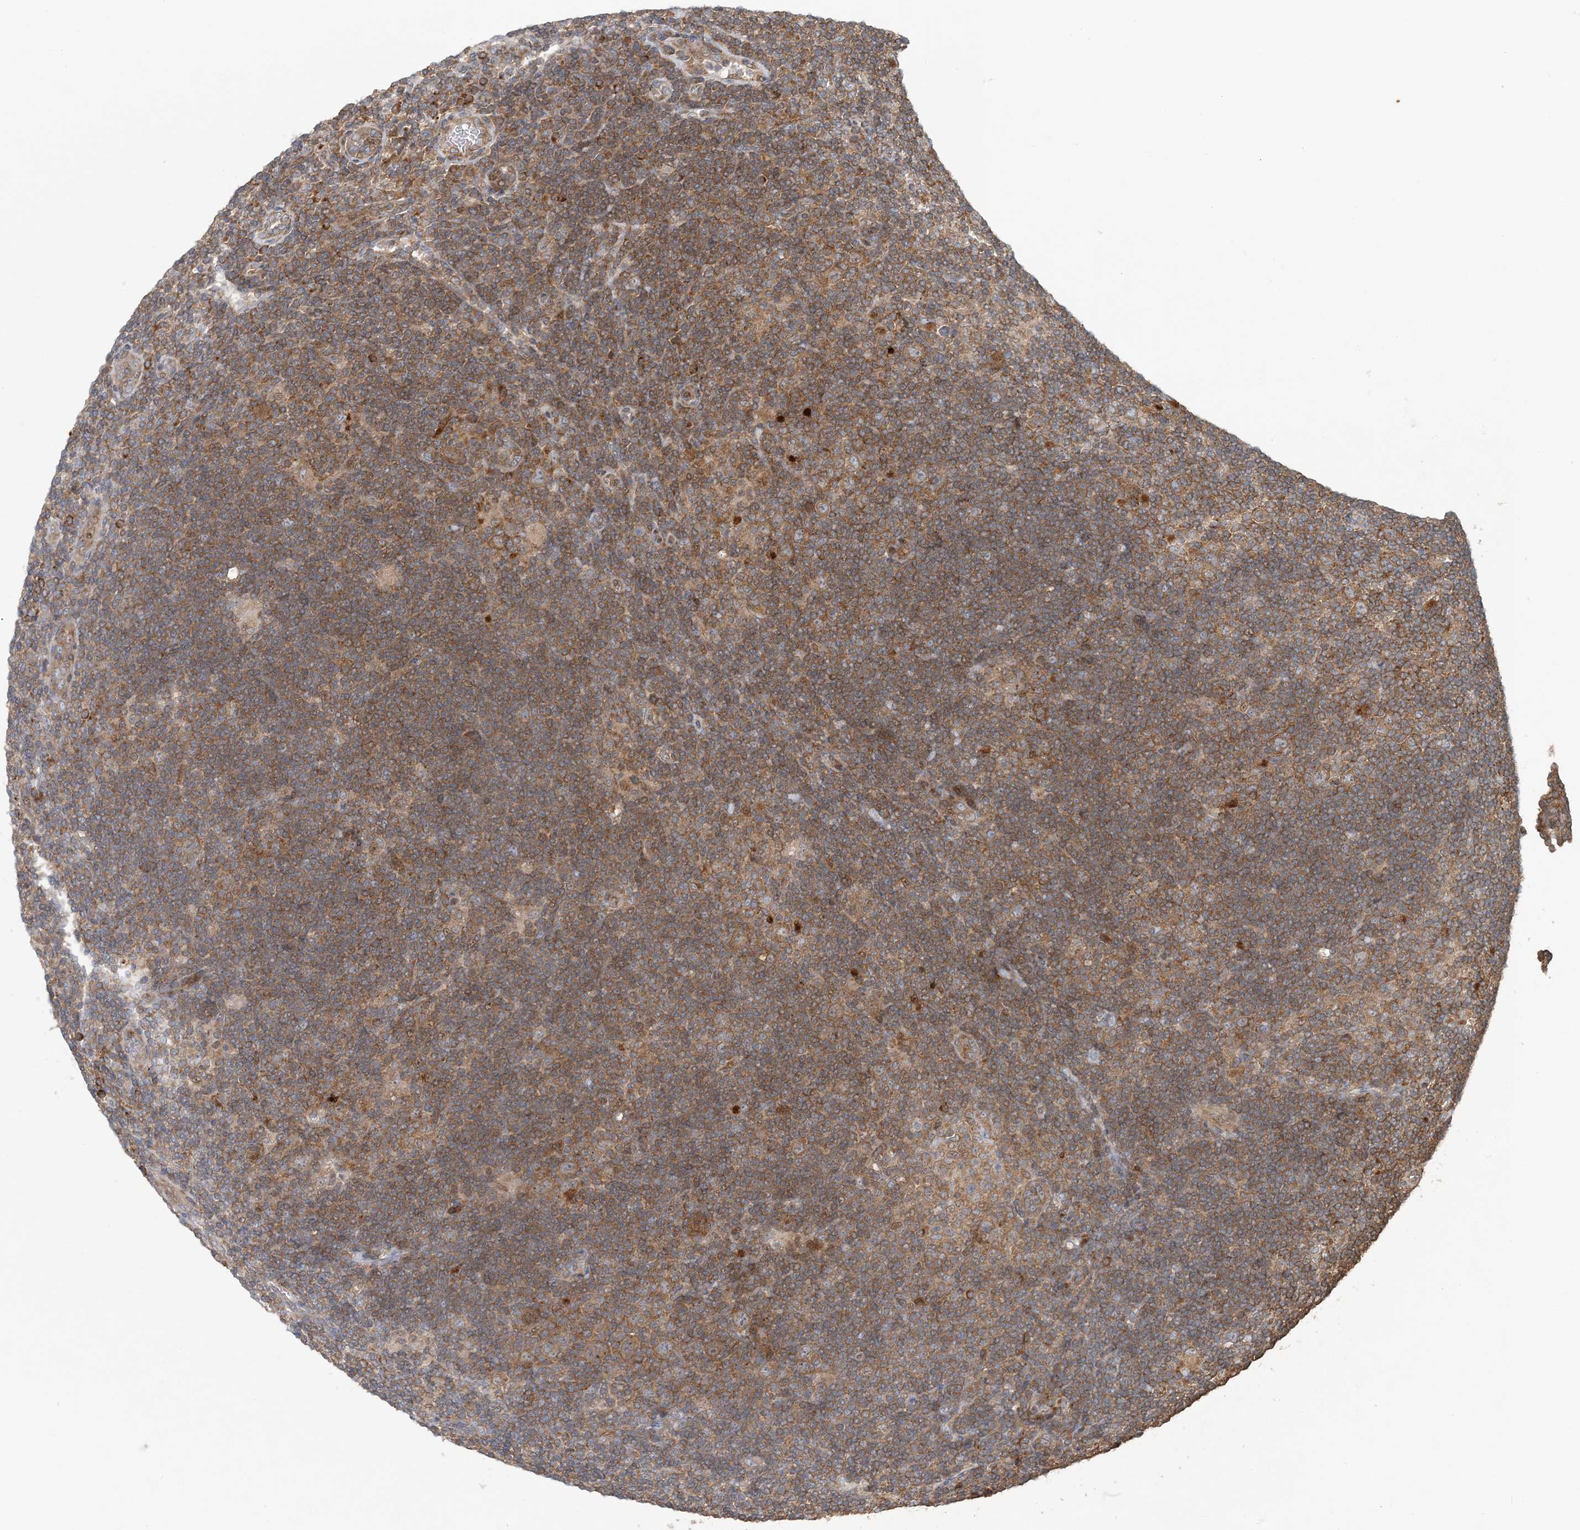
{"staining": {"intensity": "weak", "quantity": ">75%", "location": "cytoplasmic/membranous"}, "tissue": "lymphoma", "cell_type": "Tumor cells", "image_type": "cancer", "snomed": [{"axis": "morphology", "description": "Hodgkin's disease, NOS"}, {"axis": "topography", "description": "Lymph node"}], "caption": "Human lymphoma stained for a protein (brown) reveals weak cytoplasmic/membranous positive positivity in about >75% of tumor cells.", "gene": "ATP13A2", "patient": {"sex": "female", "age": 57}}